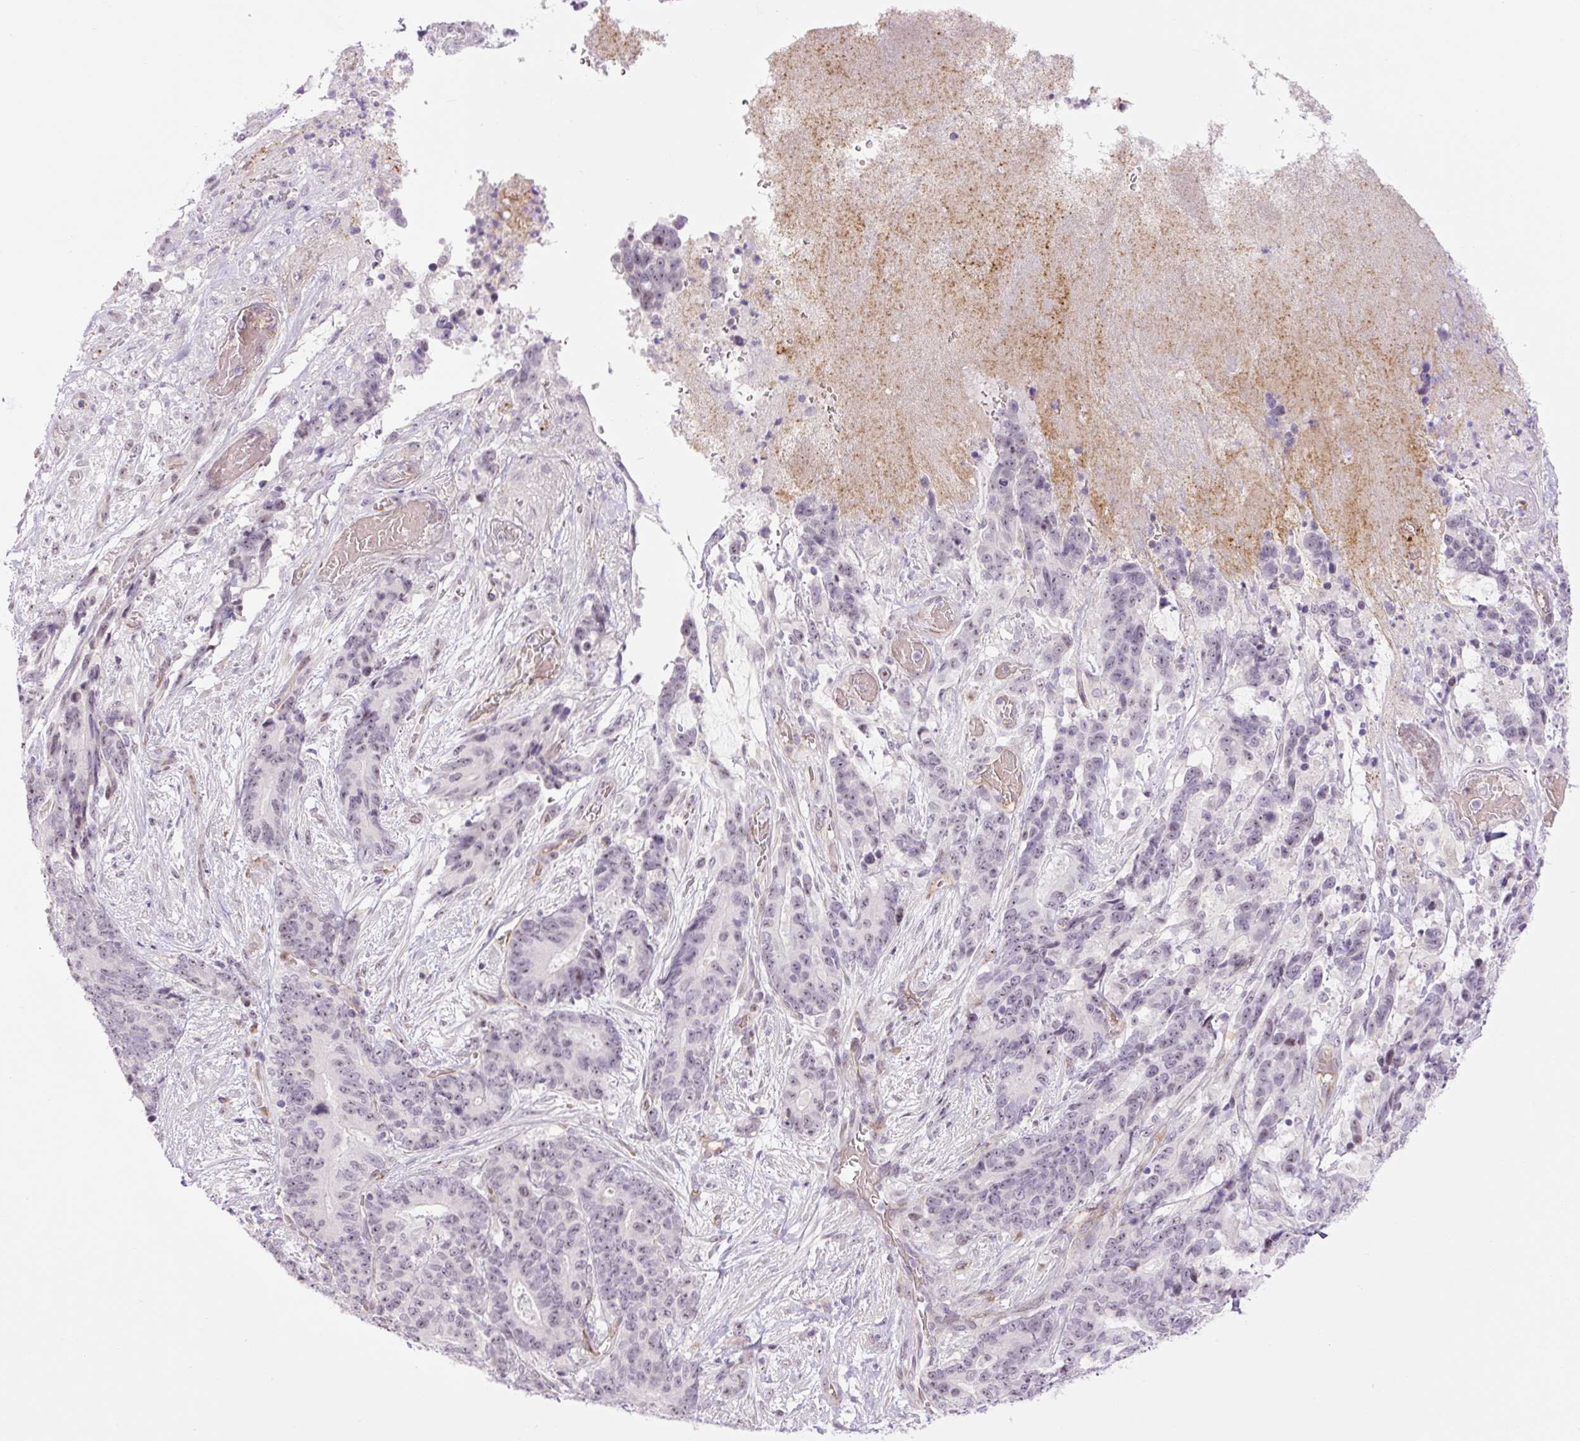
{"staining": {"intensity": "weak", "quantity": "25%-75%", "location": "nuclear"}, "tissue": "stomach cancer", "cell_type": "Tumor cells", "image_type": "cancer", "snomed": [{"axis": "morphology", "description": "Normal tissue, NOS"}, {"axis": "morphology", "description": "Adenocarcinoma, NOS"}, {"axis": "topography", "description": "Stomach"}], "caption": "IHC image of adenocarcinoma (stomach) stained for a protein (brown), which shows low levels of weak nuclear expression in about 25%-75% of tumor cells.", "gene": "ZNF417", "patient": {"sex": "female", "age": 64}}